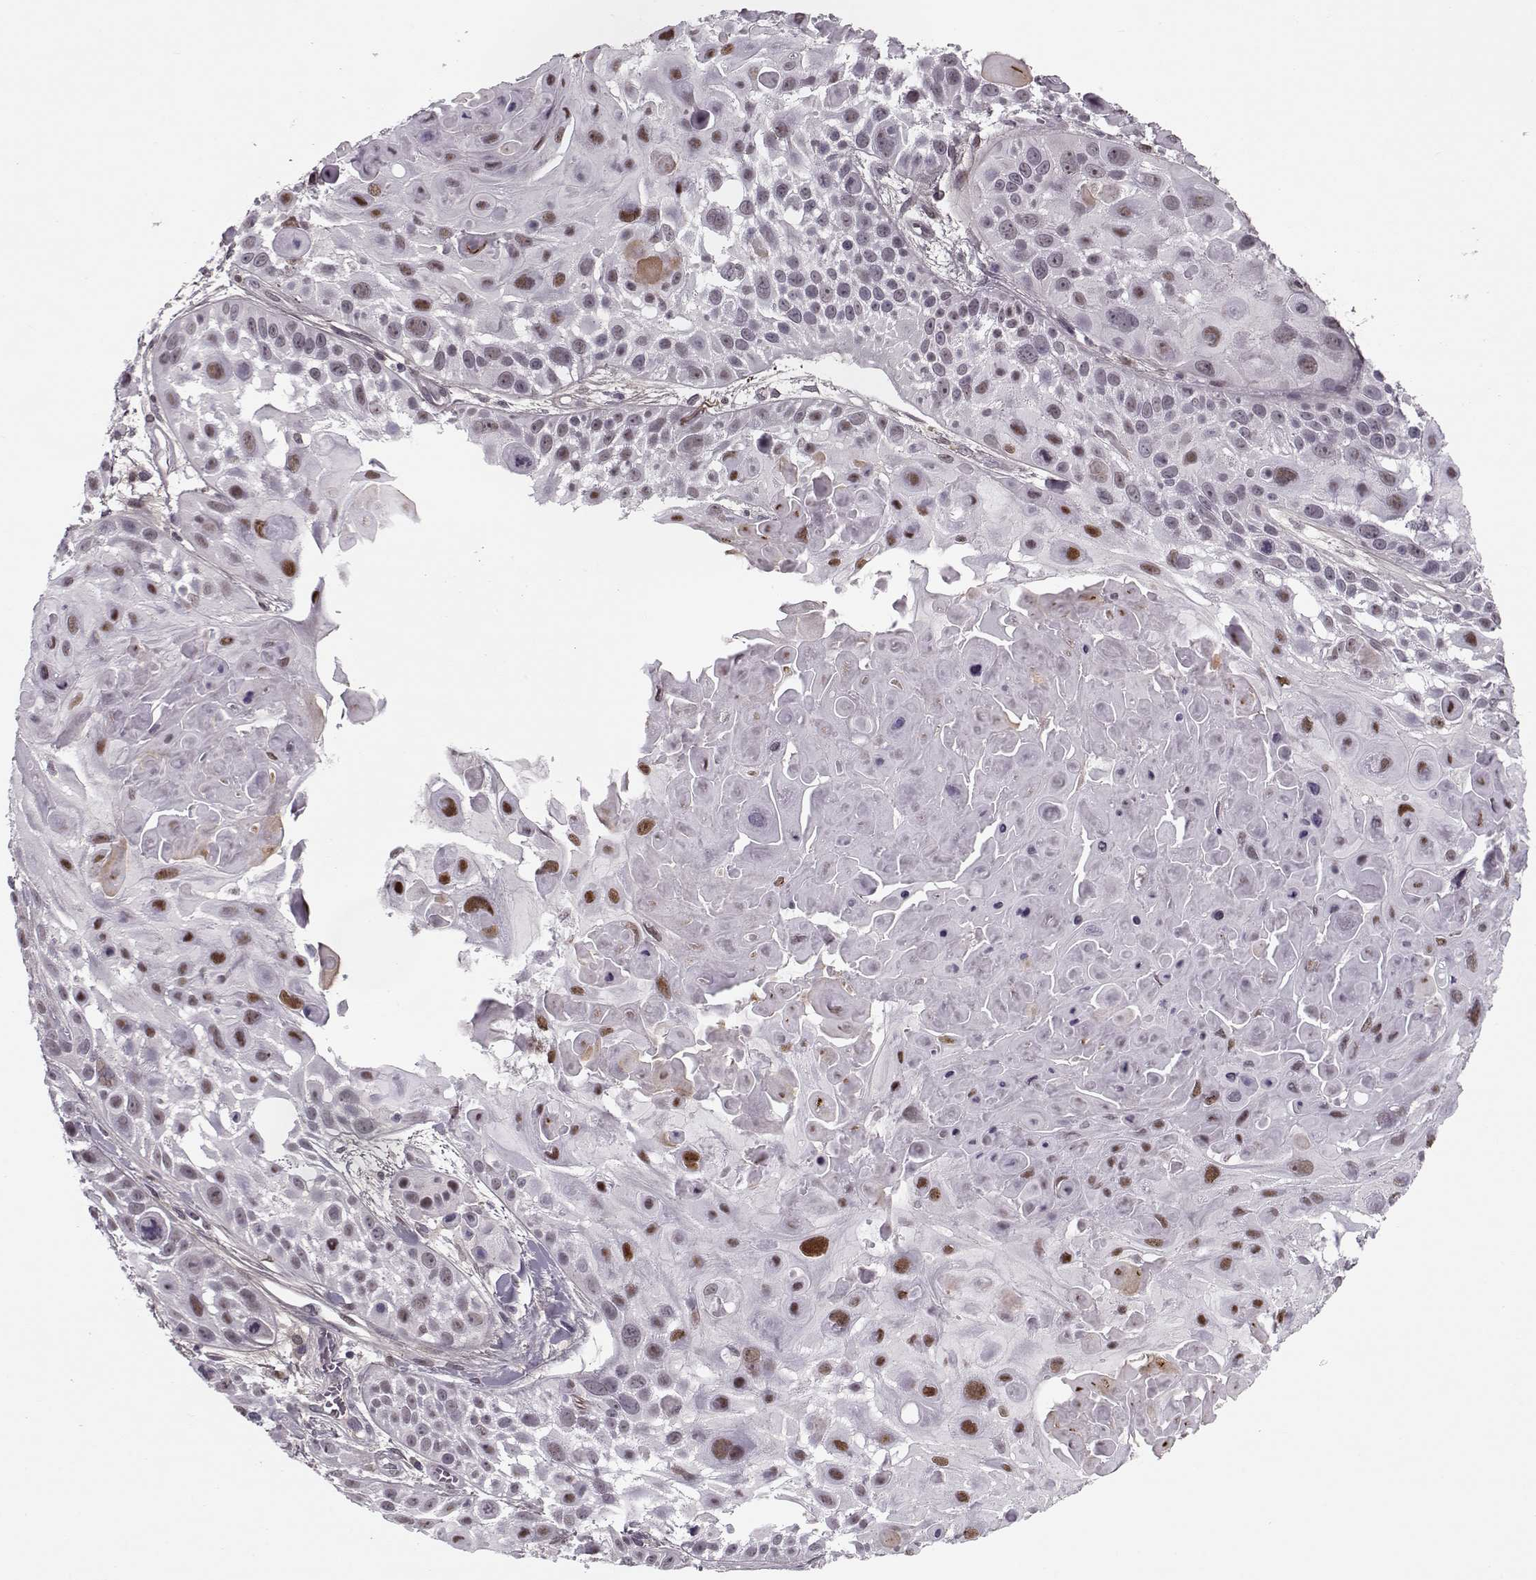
{"staining": {"intensity": "moderate", "quantity": "<25%", "location": "nuclear"}, "tissue": "skin cancer", "cell_type": "Tumor cells", "image_type": "cancer", "snomed": [{"axis": "morphology", "description": "Squamous cell carcinoma, NOS"}, {"axis": "topography", "description": "Skin"}, {"axis": "topography", "description": "Anal"}], "caption": "This image displays squamous cell carcinoma (skin) stained with immunohistochemistry (IHC) to label a protein in brown. The nuclear of tumor cells show moderate positivity for the protein. Nuclei are counter-stained blue.", "gene": "DNAI3", "patient": {"sex": "female", "age": 75}}